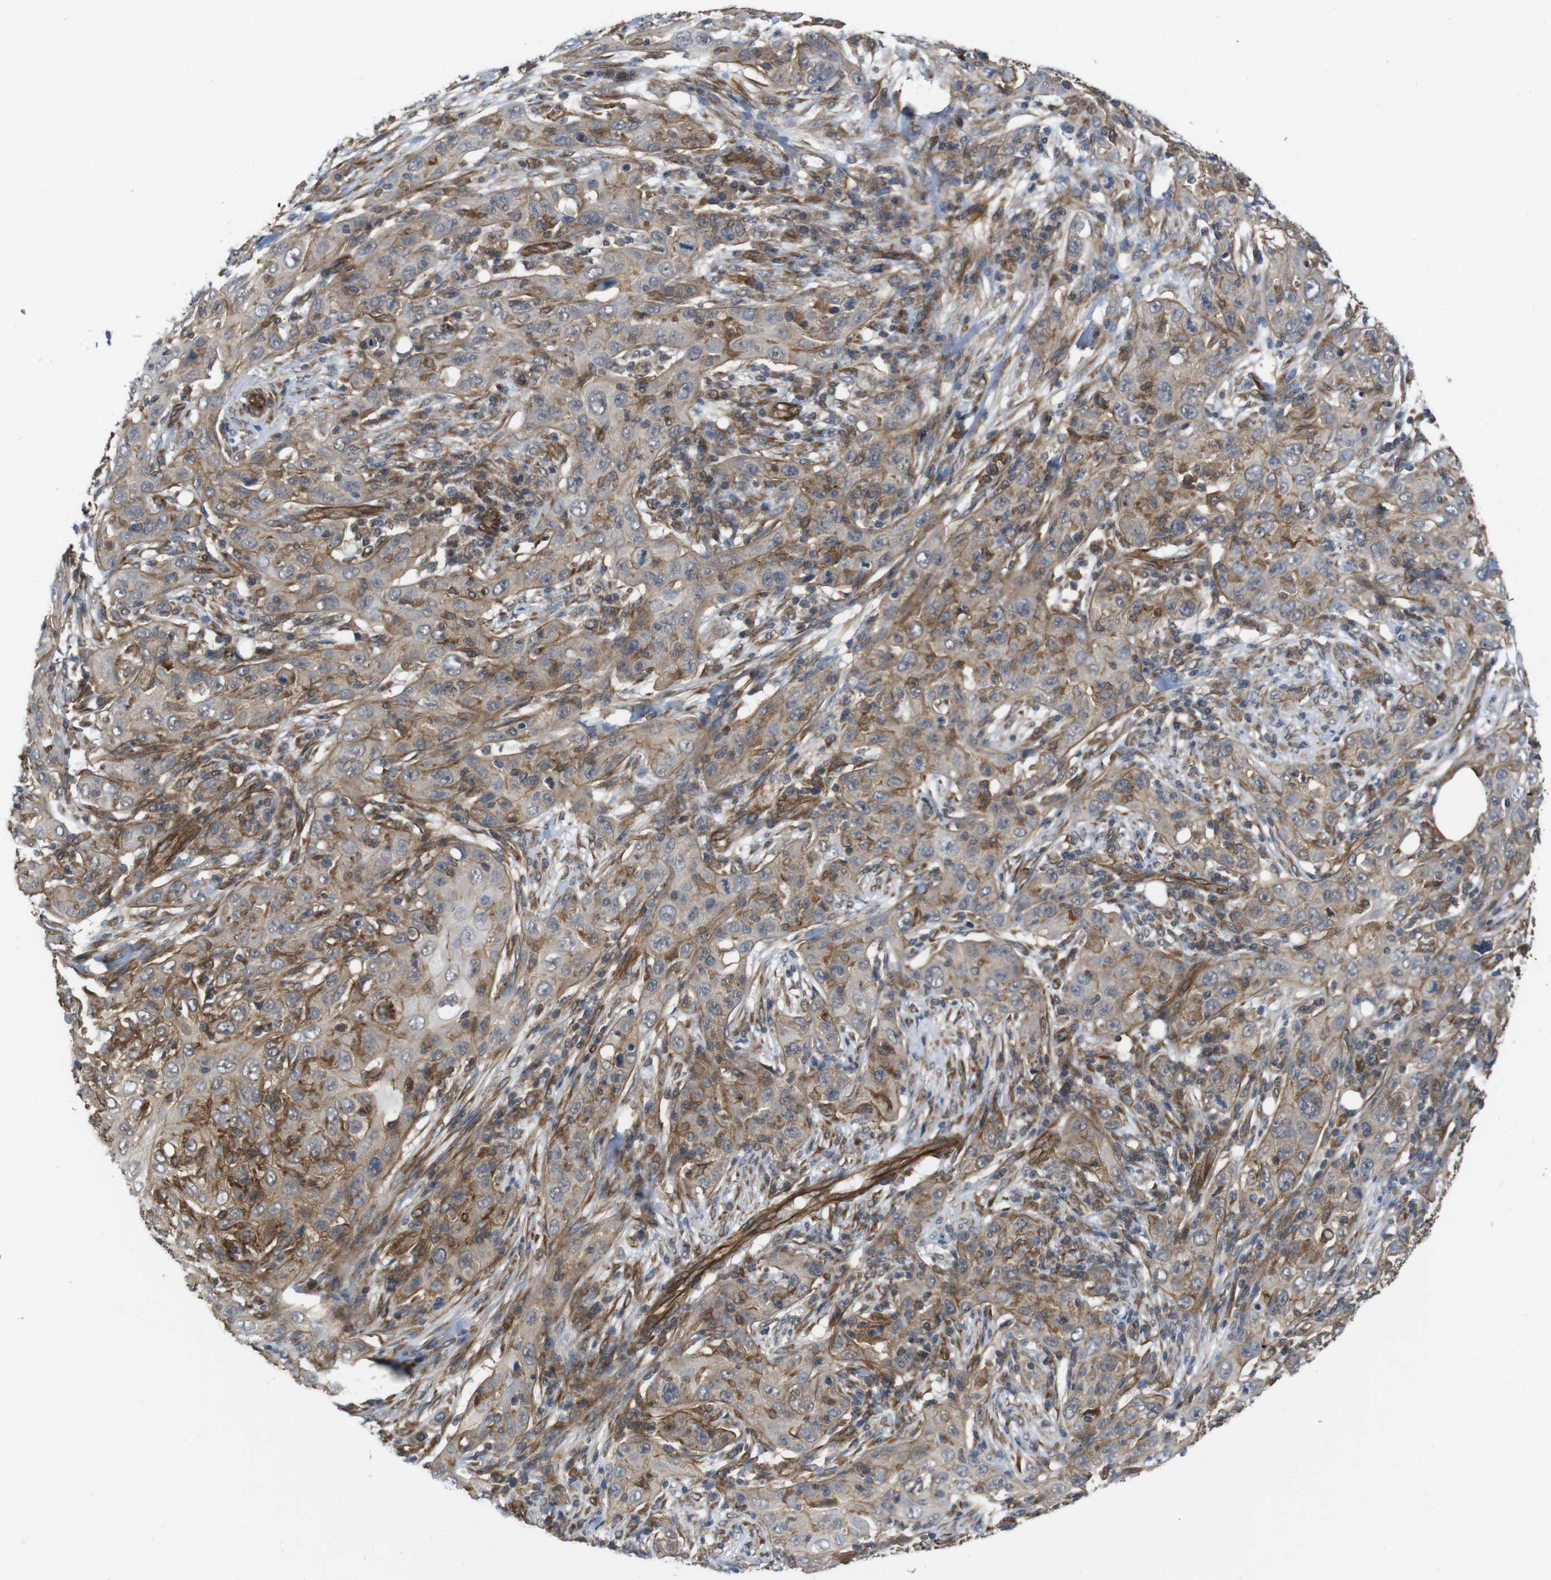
{"staining": {"intensity": "moderate", "quantity": ">75%", "location": "cytoplasmic/membranous"}, "tissue": "skin cancer", "cell_type": "Tumor cells", "image_type": "cancer", "snomed": [{"axis": "morphology", "description": "Squamous cell carcinoma, NOS"}, {"axis": "topography", "description": "Skin"}], "caption": "Human skin squamous cell carcinoma stained with a protein marker shows moderate staining in tumor cells.", "gene": "ZDHHC5", "patient": {"sex": "female", "age": 88}}